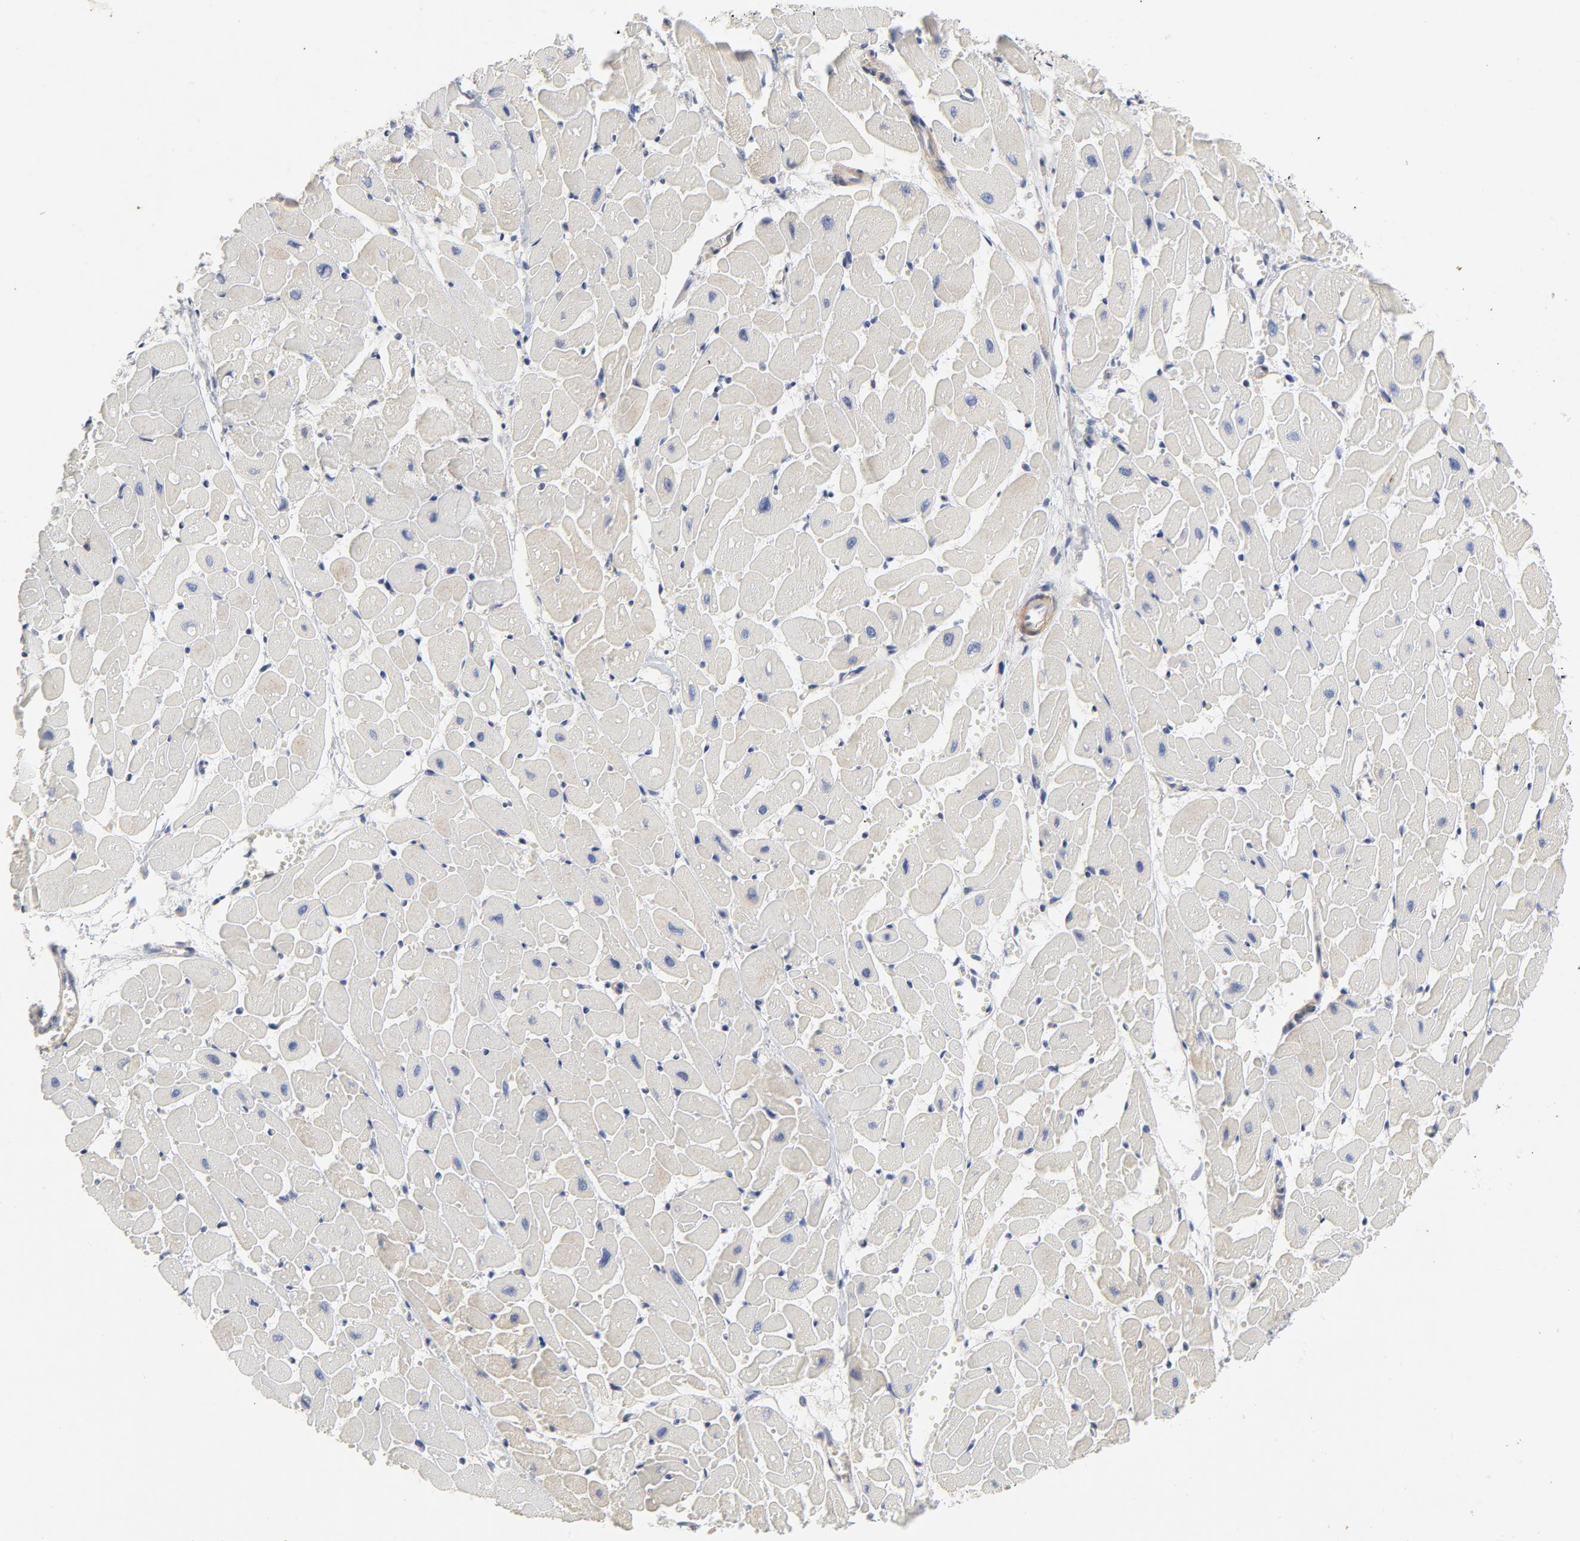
{"staining": {"intensity": "negative", "quantity": "none", "location": "none"}, "tissue": "heart muscle", "cell_type": "Cardiomyocytes", "image_type": "normal", "snomed": [{"axis": "morphology", "description": "Normal tissue, NOS"}, {"axis": "topography", "description": "Heart"}], "caption": "Immunohistochemical staining of benign human heart muscle shows no significant expression in cardiomyocytes.", "gene": "ROCK1", "patient": {"sex": "female", "age": 19}}